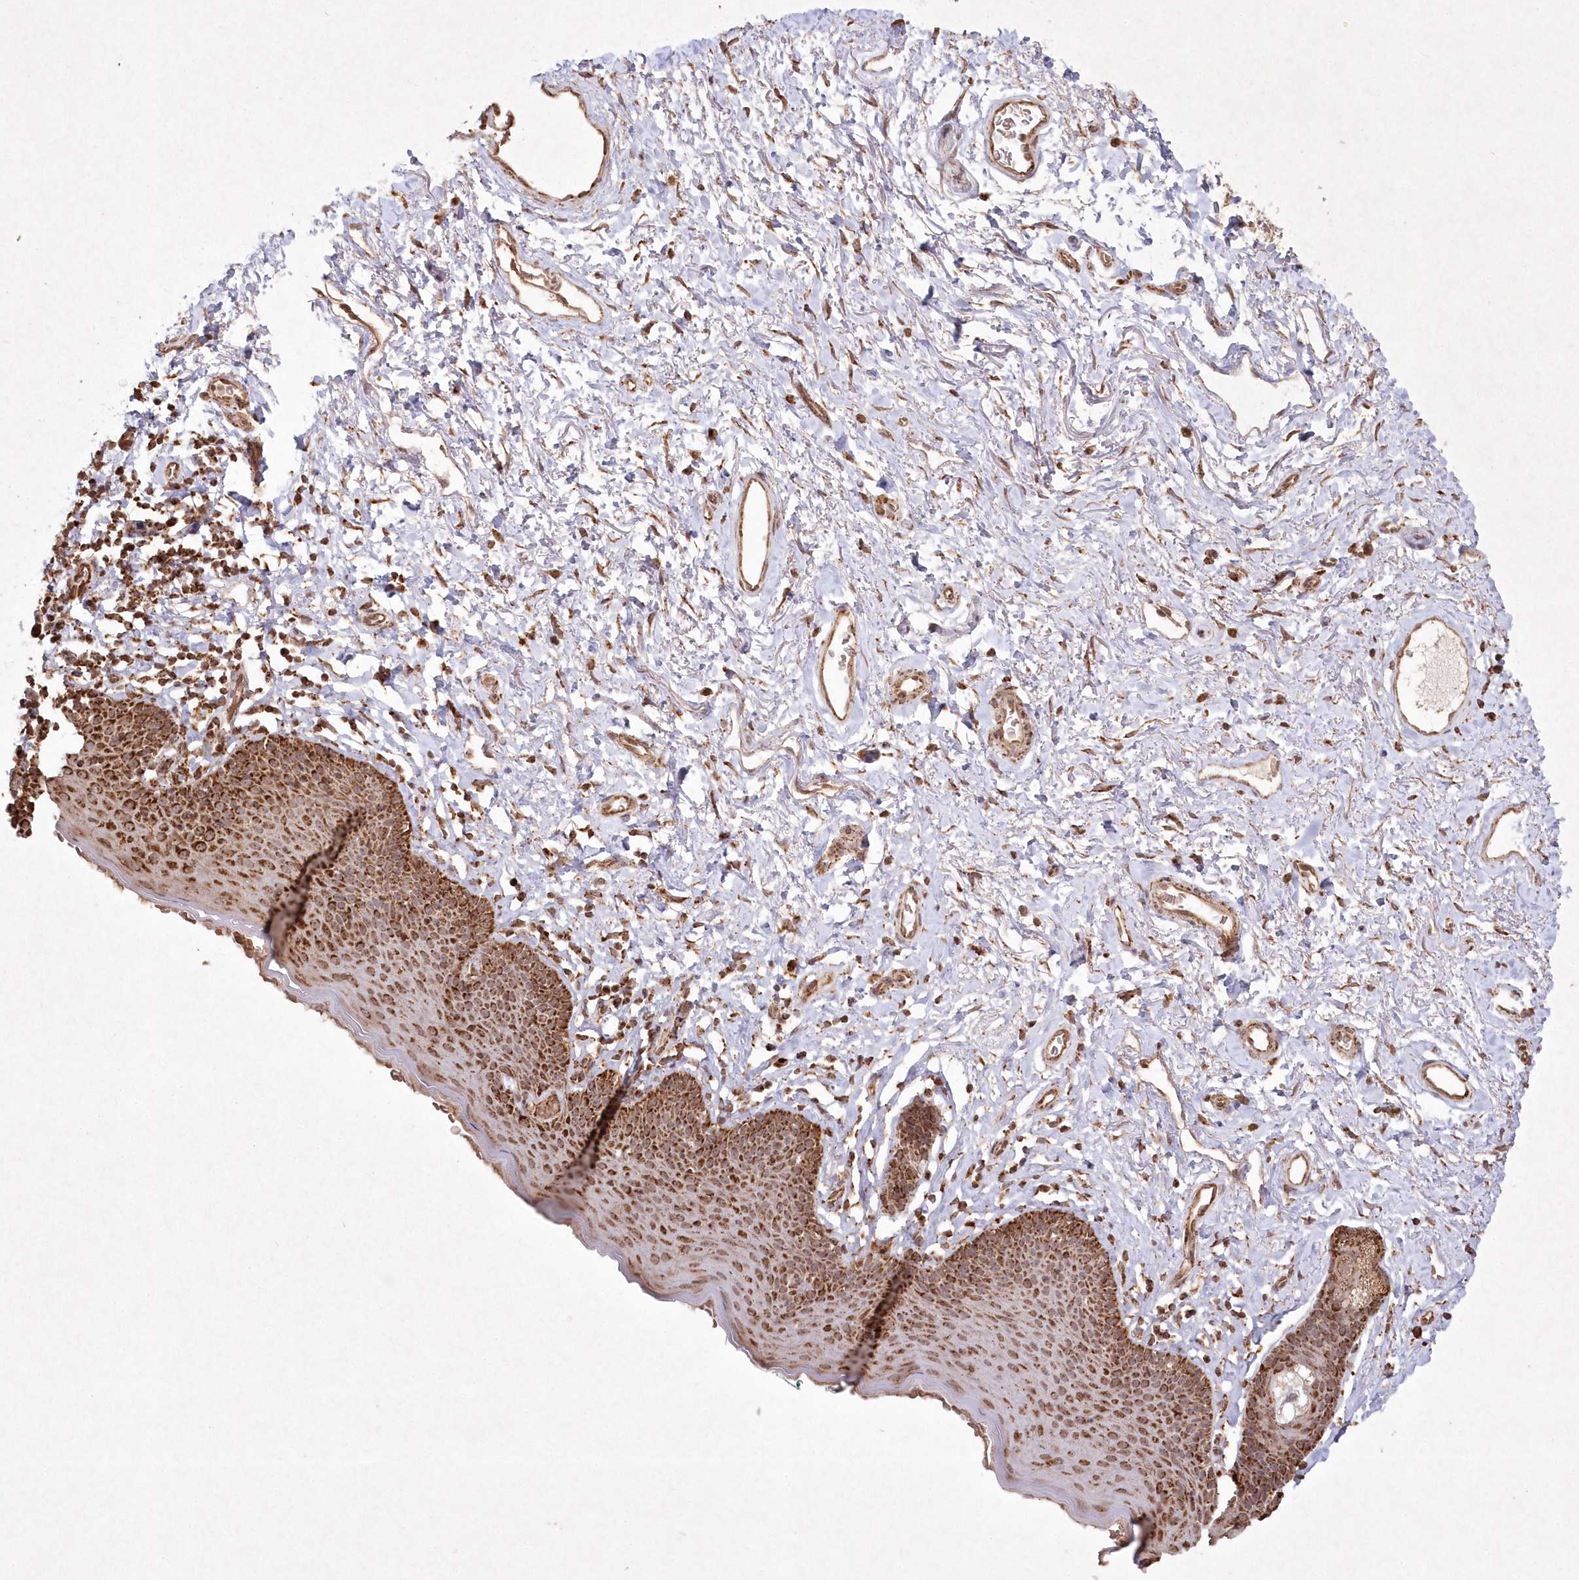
{"staining": {"intensity": "strong", "quantity": ">75%", "location": "cytoplasmic/membranous"}, "tissue": "skin", "cell_type": "Epidermal cells", "image_type": "normal", "snomed": [{"axis": "morphology", "description": "Normal tissue, NOS"}, {"axis": "topography", "description": "Vulva"}], "caption": "Epidermal cells display strong cytoplasmic/membranous staining in about >75% of cells in normal skin.", "gene": "LRPPRC", "patient": {"sex": "female", "age": 66}}